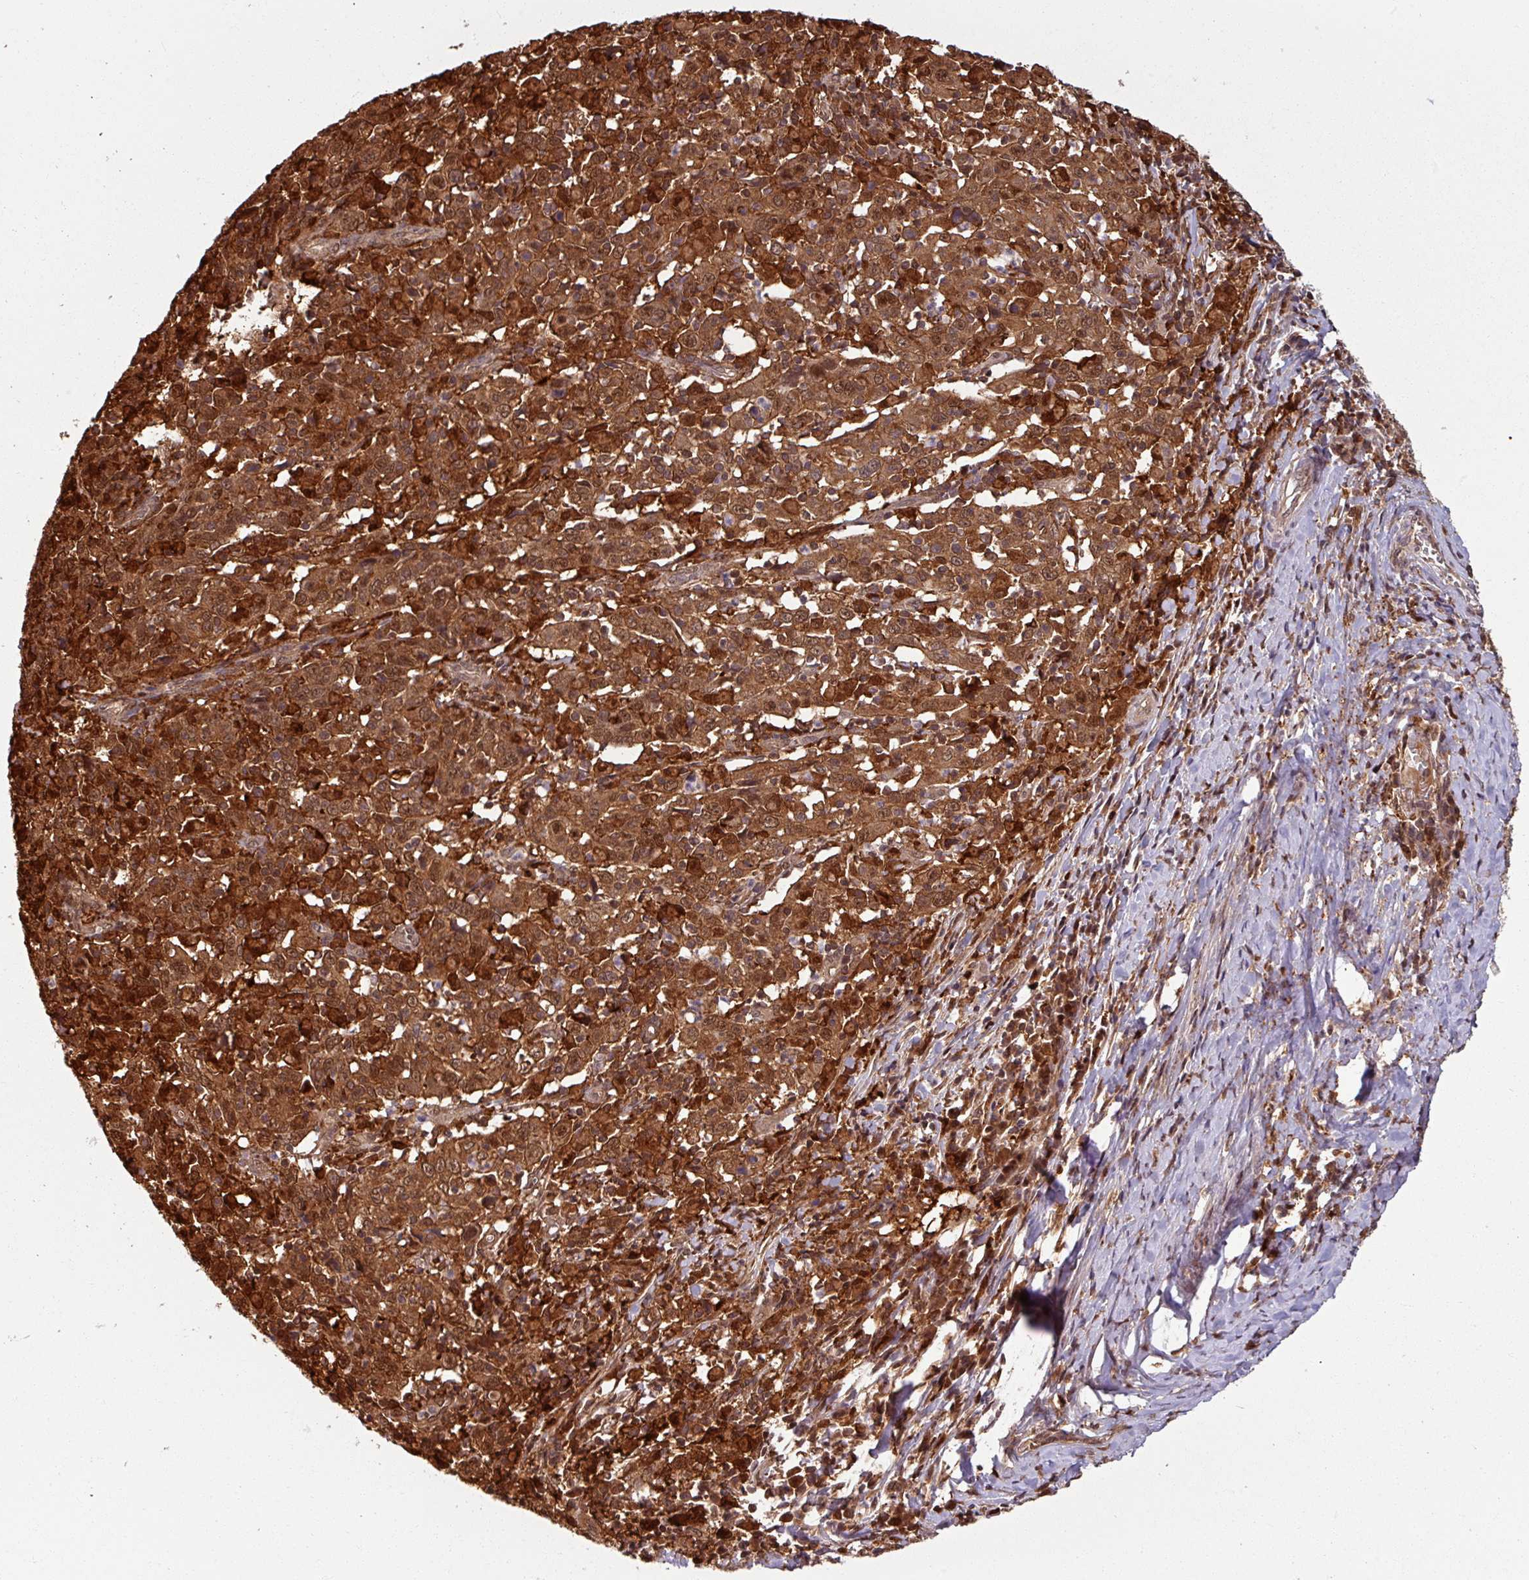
{"staining": {"intensity": "strong", "quantity": ">75%", "location": "cytoplasmic/membranous,nuclear"}, "tissue": "cervical cancer", "cell_type": "Tumor cells", "image_type": "cancer", "snomed": [{"axis": "morphology", "description": "Squamous cell carcinoma, NOS"}, {"axis": "topography", "description": "Cervix"}], "caption": "Strong cytoplasmic/membranous and nuclear protein staining is seen in about >75% of tumor cells in cervical squamous cell carcinoma.", "gene": "KCTD11", "patient": {"sex": "female", "age": 46}}